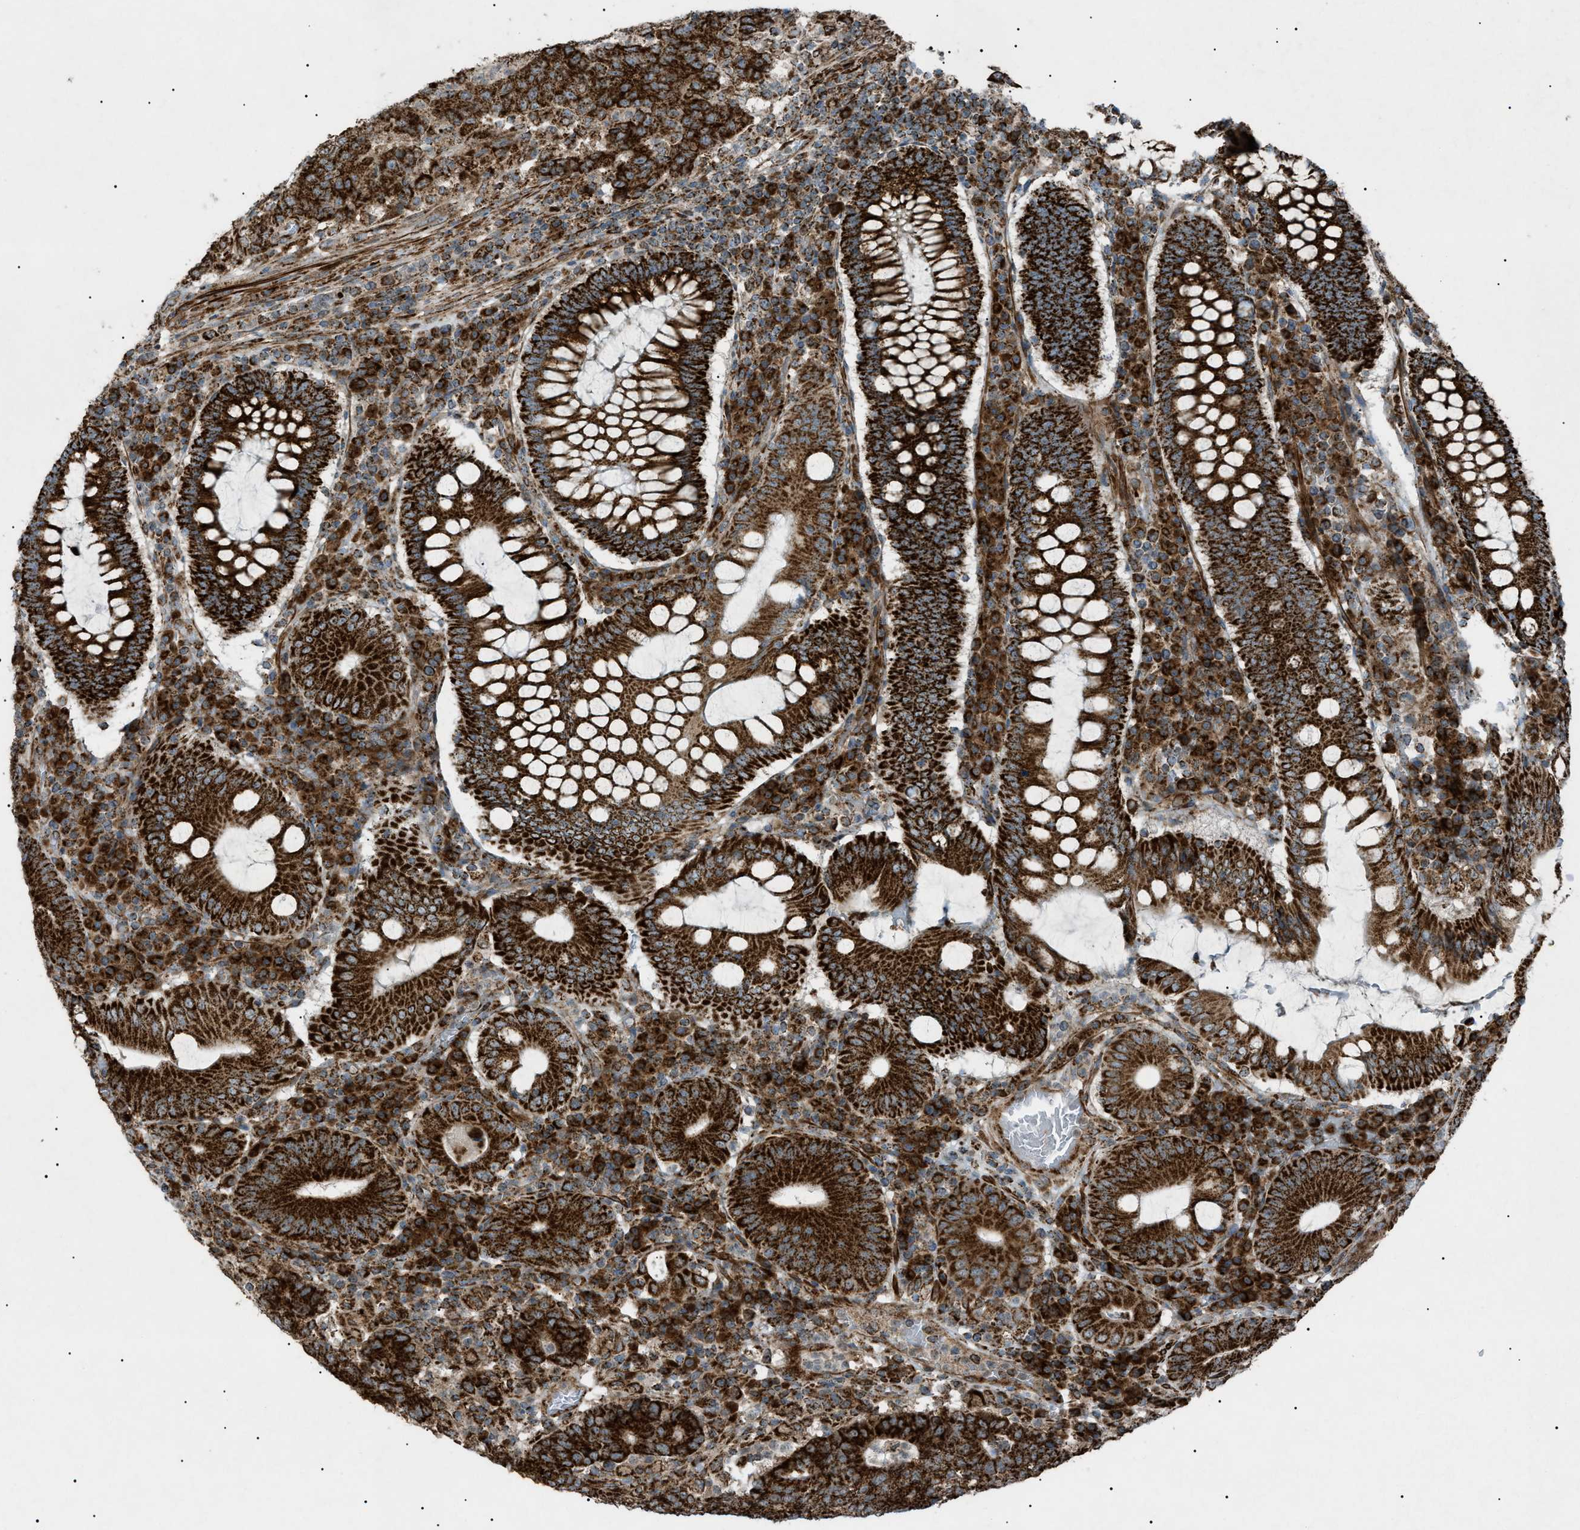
{"staining": {"intensity": "strong", "quantity": ">75%", "location": "cytoplasmic/membranous"}, "tissue": "colorectal cancer", "cell_type": "Tumor cells", "image_type": "cancer", "snomed": [{"axis": "morphology", "description": "Normal tissue, NOS"}, {"axis": "morphology", "description": "Adenocarcinoma, NOS"}, {"axis": "topography", "description": "Colon"}], "caption": "The immunohistochemical stain highlights strong cytoplasmic/membranous staining in tumor cells of colorectal cancer (adenocarcinoma) tissue.", "gene": "C1GALT1C1", "patient": {"sex": "female", "age": 75}}